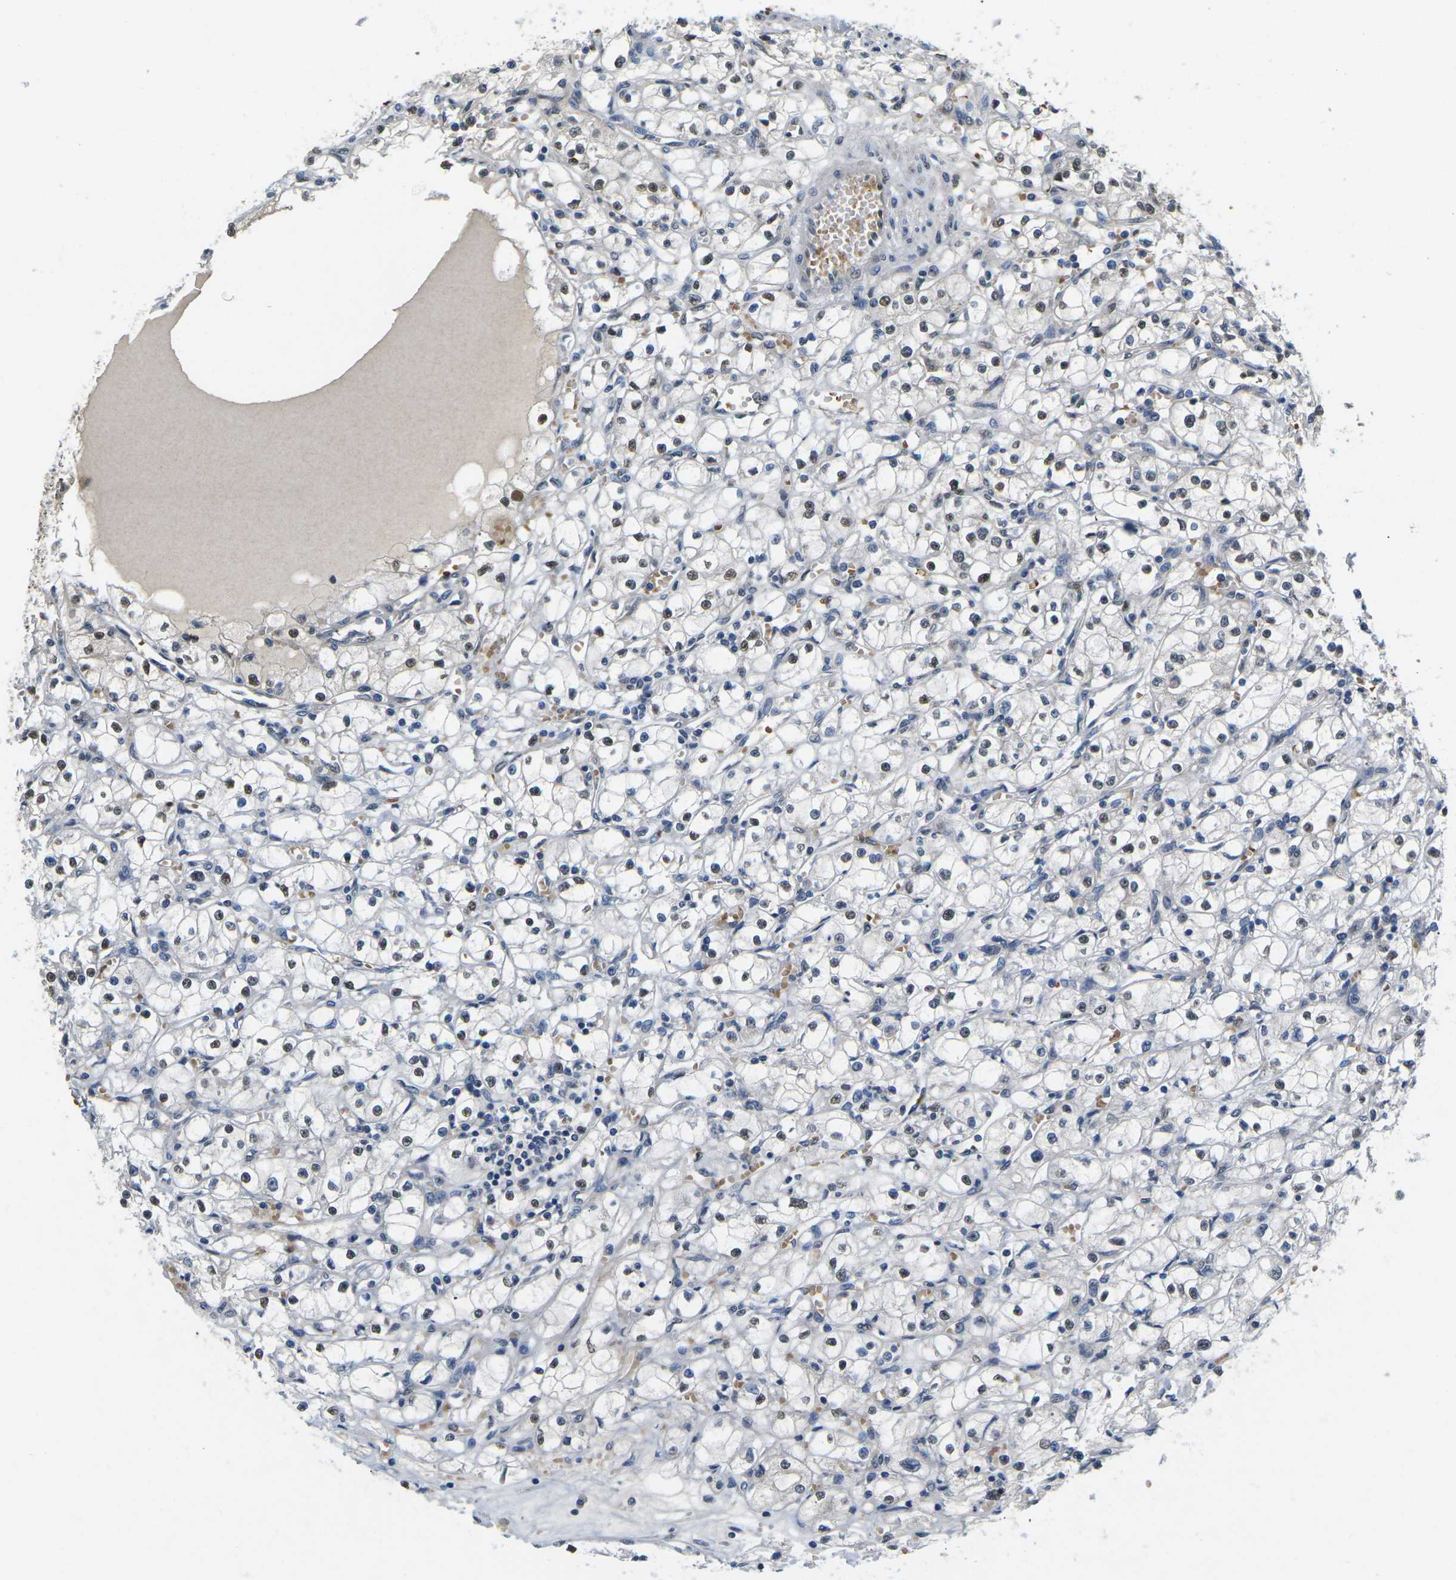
{"staining": {"intensity": "weak", "quantity": "25%-75%", "location": "nuclear"}, "tissue": "renal cancer", "cell_type": "Tumor cells", "image_type": "cancer", "snomed": [{"axis": "morphology", "description": "Adenocarcinoma, NOS"}, {"axis": "topography", "description": "Kidney"}], "caption": "Immunohistochemistry (DAB (3,3'-diaminobenzidine)) staining of renal adenocarcinoma displays weak nuclear protein expression in approximately 25%-75% of tumor cells.", "gene": "ERBB4", "patient": {"sex": "male", "age": 56}}